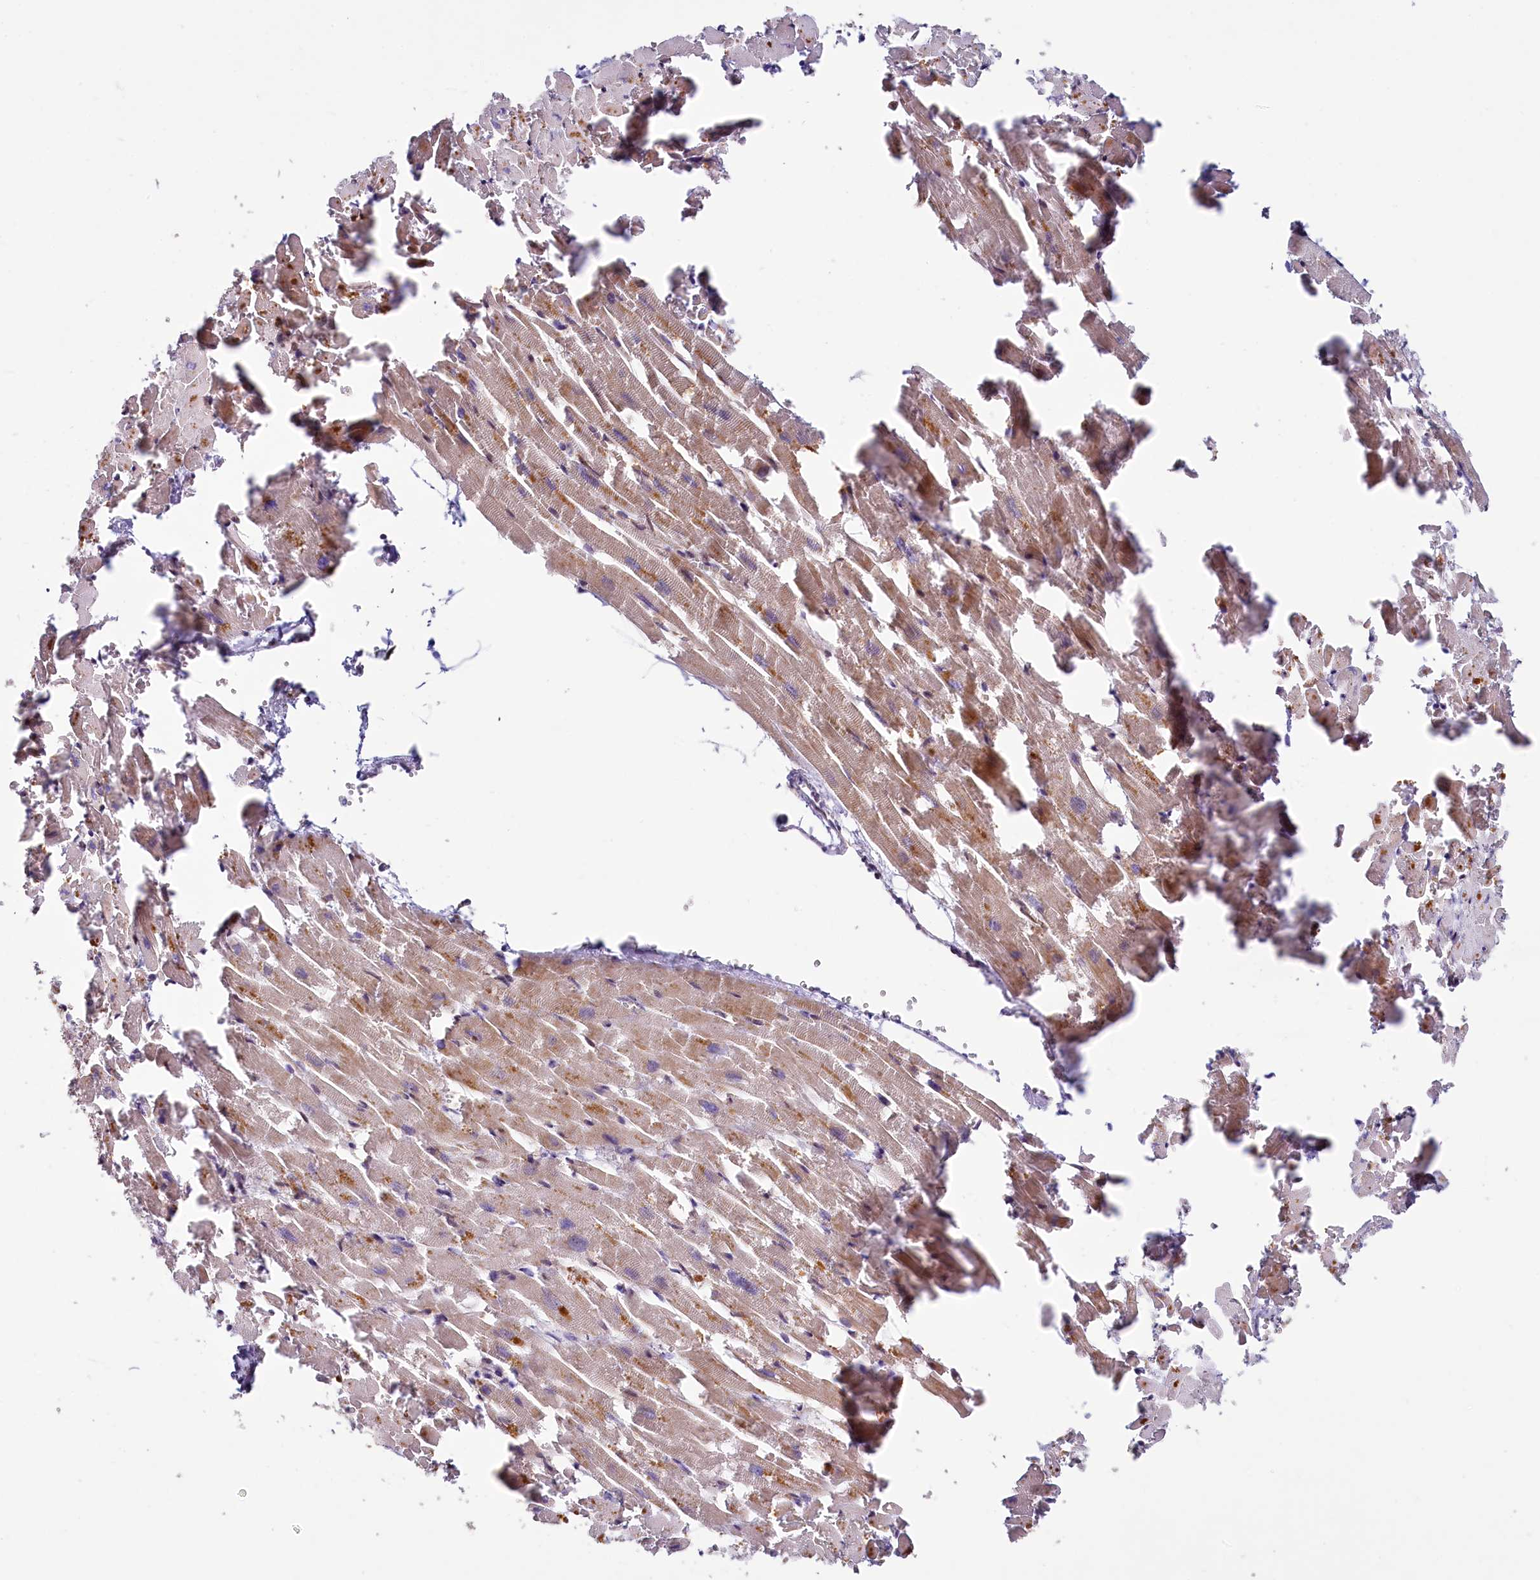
{"staining": {"intensity": "moderate", "quantity": ">75%", "location": "cytoplasmic/membranous,nuclear"}, "tissue": "heart muscle", "cell_type": "Cardiomyocytes", "image_type": "normal", "snomed": [{"axis": "morphology", "description": "Normal tissue, NOS"}, {"axis": "topography", "description": "Heart"}], "caption": "A brown stain highlights moderate cytoplasmic/membranous,nuclear staining of a protein in cardiomyocytes of unremarkable human heart muscle.", "gene": "TCOF1", "patient": {"sex": "female", "age": 64}}